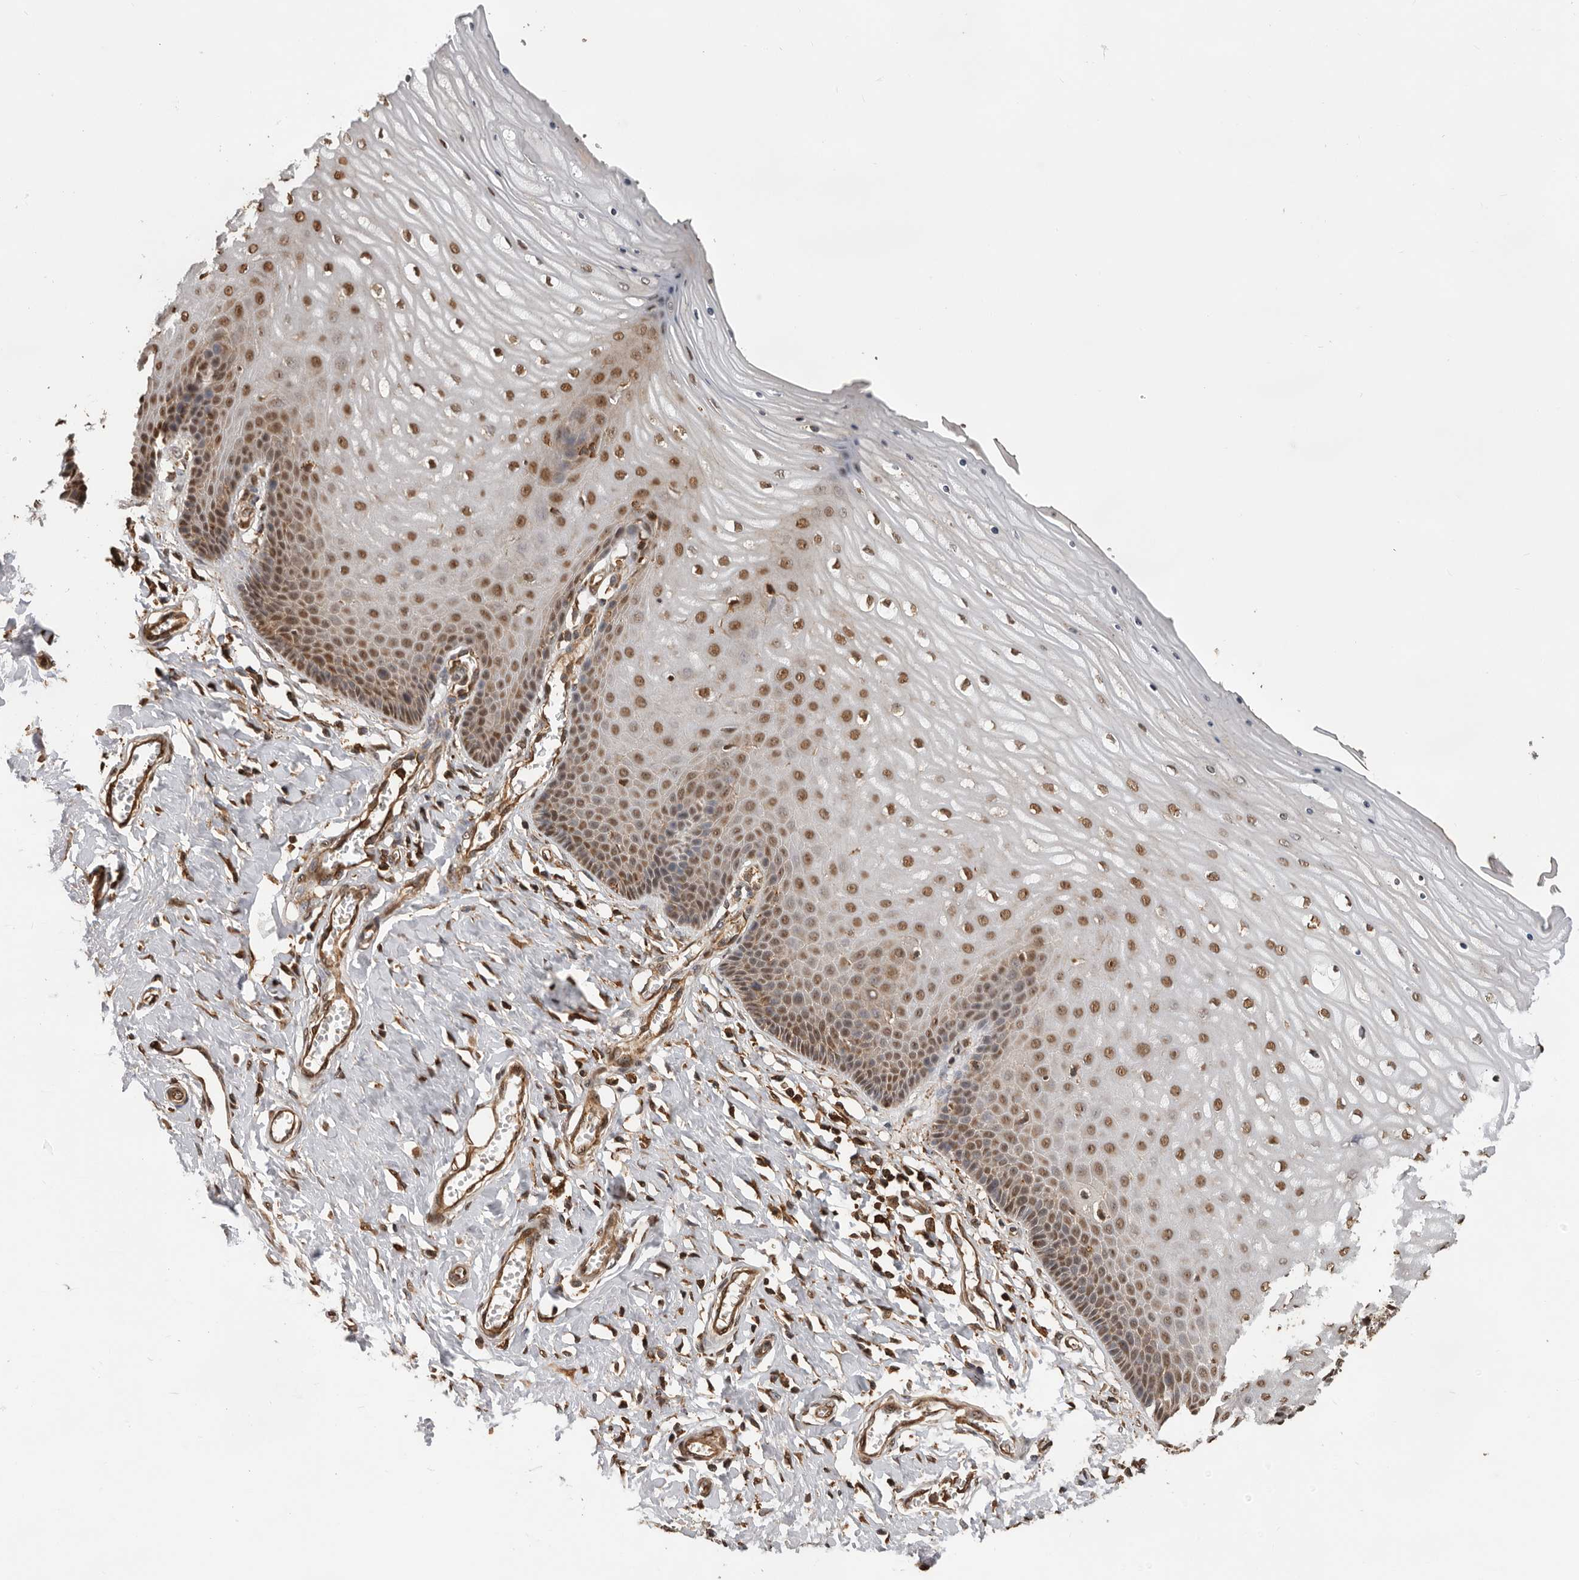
{"staining": {"intensity": "moderate", "quantity": ">75%", "location": "cytoplasmic/membranous,nuclear"}, "tissue": "cervix", "cell_type": "Squamous epithelial cells", "image_type": "normal", "snomed": [{"axis": "morphology", "description": "Normal tissue, NOS"}, {"axis": "topography", "description": "Cervix"}], "caption": "Protein staining displays moderate cytoplasmic/membranous,nuclear expression in approximately >75% of squamous epithelial cells in normal cervix.", "gene": "RNF157", "patient": {"sex": "female", "age": 55}}